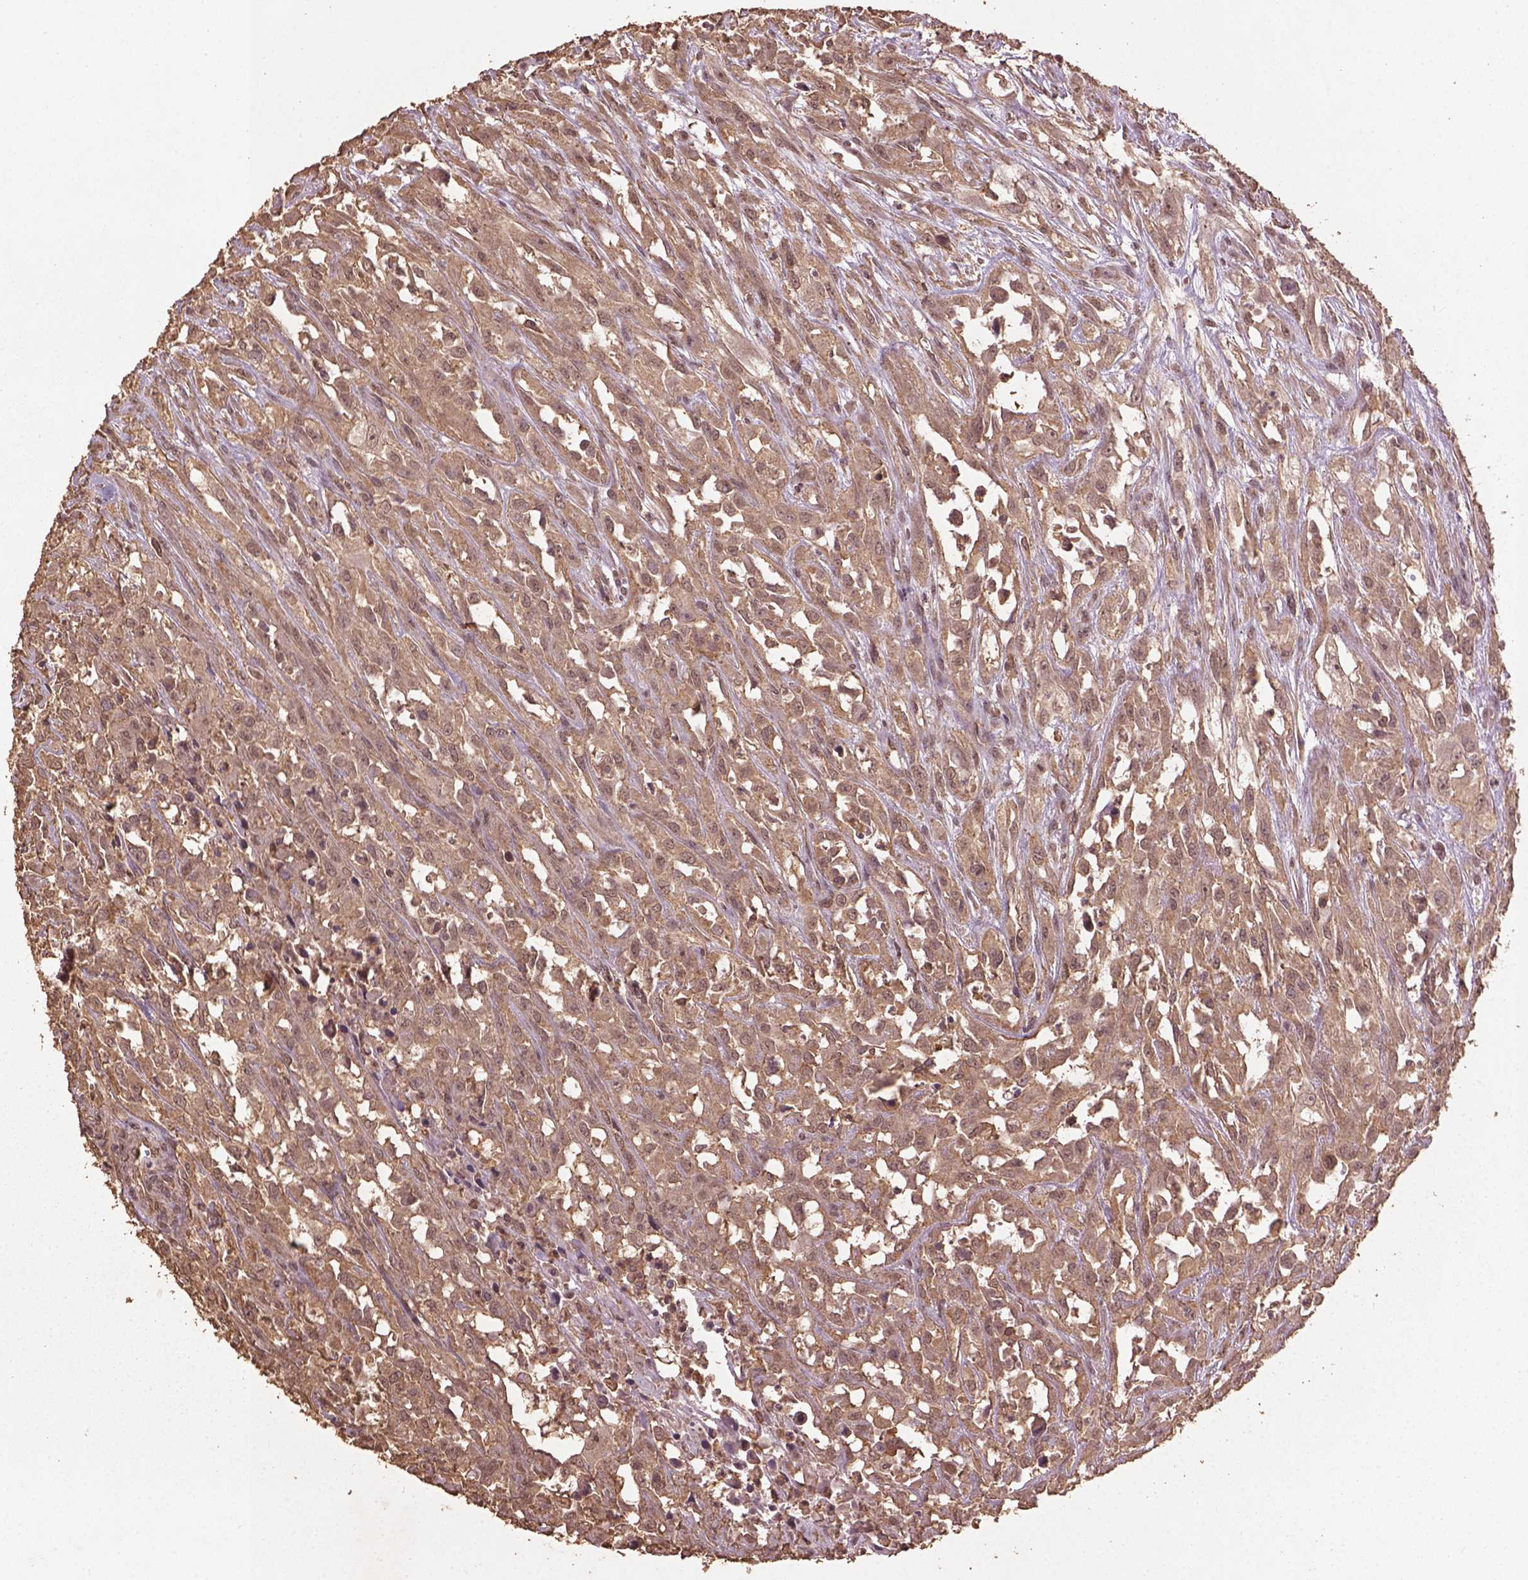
{"staining": {"intensity": "weak", "quantity": ">75%", "location": "cytoplasmic/membranous"}, "tissue": "urothelial cancer", "cell_type": "Tumor cells", "image_type": "cancer", "snomed": [{"axis": "morphology", "description": "Urothelial carcinoma, High grade"}, {"axis": "topography", "description": "Urinary bladder"}], "caption": "Immunohistochemistry histopathology image of neoplastic tissue: high-grade urothelial carcinoma stained using immunohistochemistry (IHC) exhibits low levels of weak protein expression localized specifically in the cytoplasmic/membranous of tumor cells, appearing as a cytoplasmic/membranous brown color.", "gene": "BABAM1", "patient": {"sex": "male", "age": 67}}